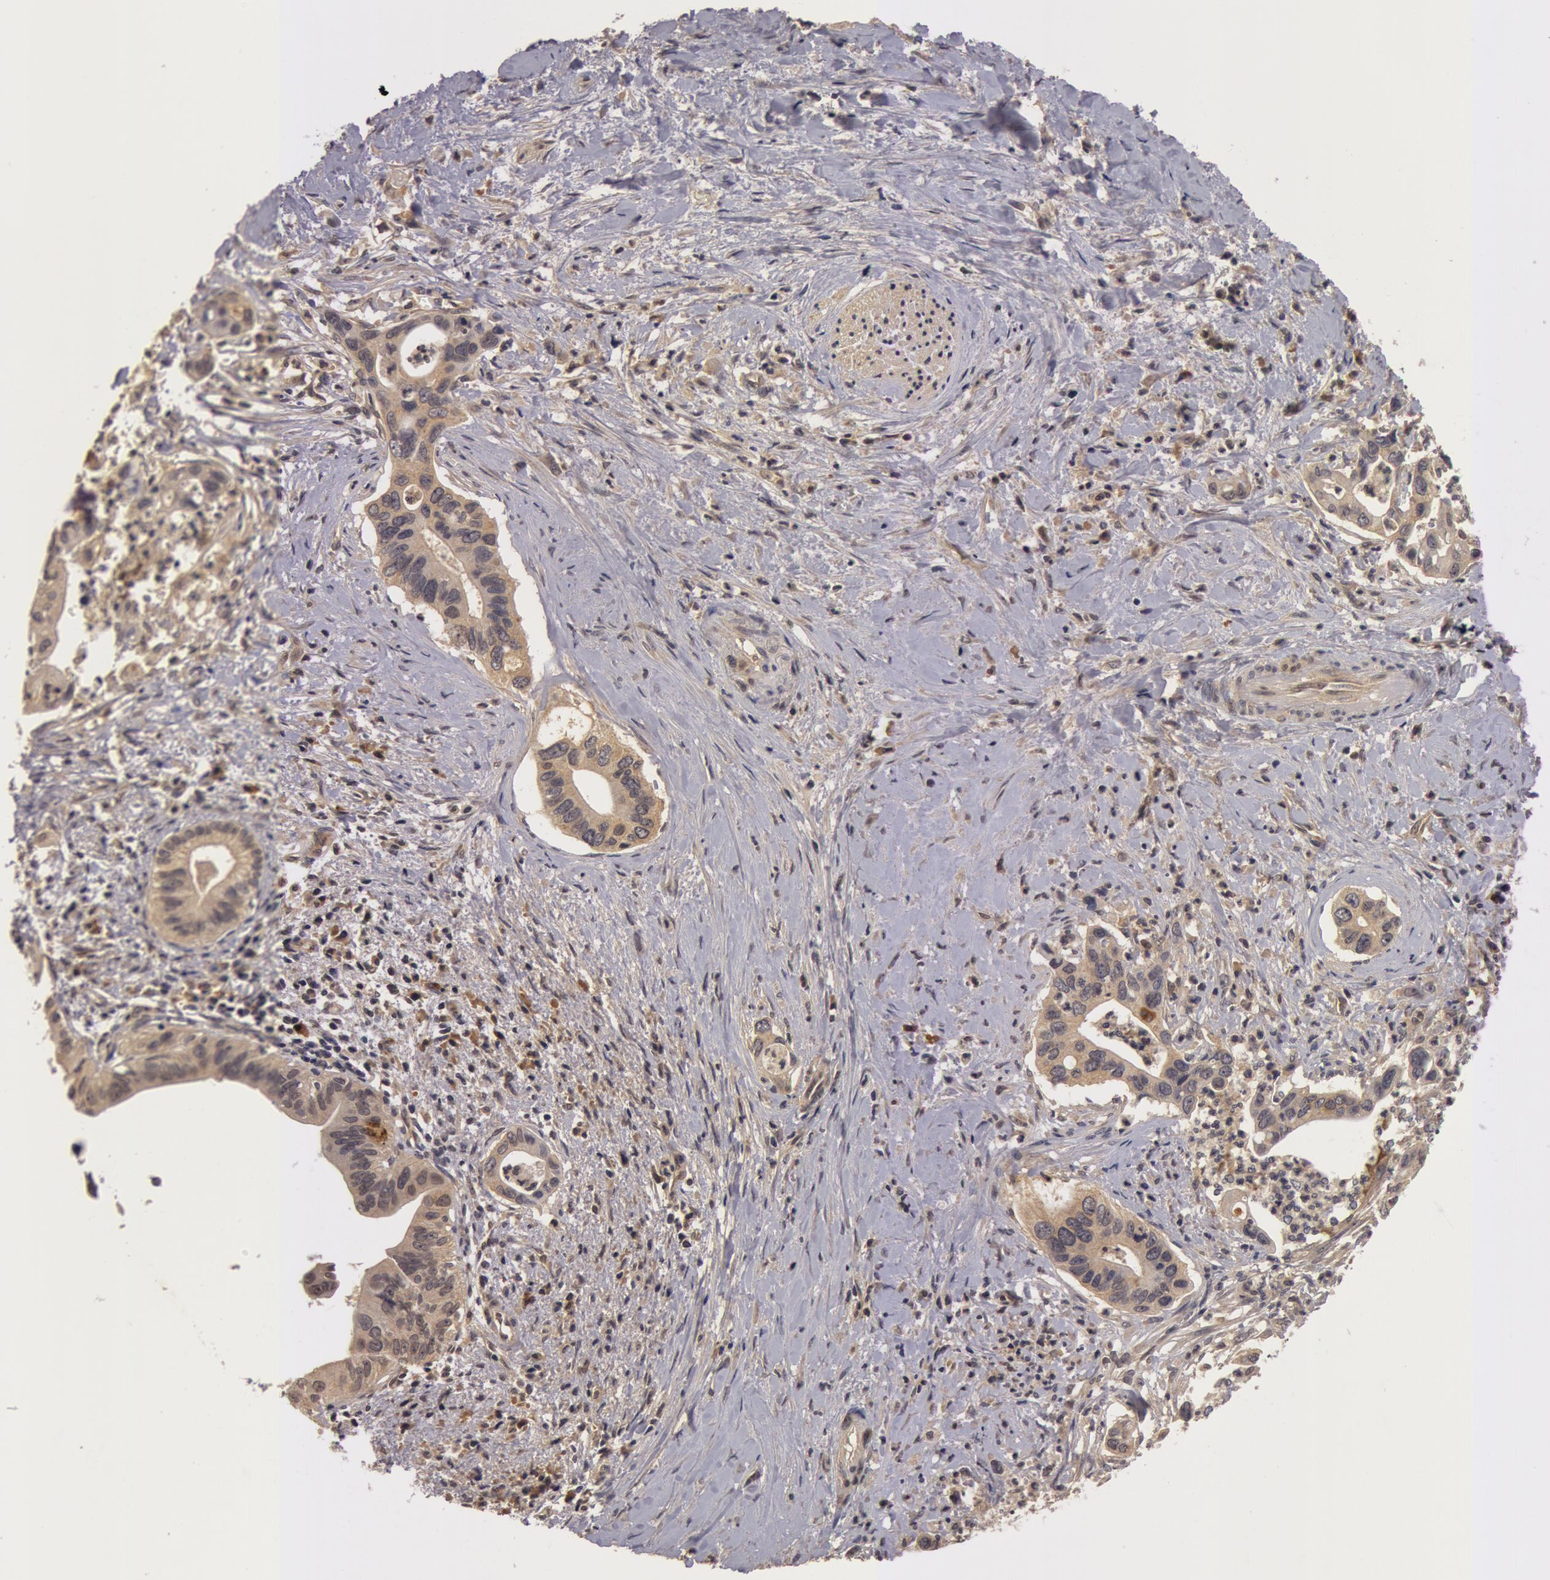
{"staining": {"intensity": "weak", "quantity": ">75%", "location": "cytoplasmic/membranous"}, "tissue": "liver cancer", "cell_type": "Tumor cells", "image_type": "cancer", "snomed": [{"axis": "morphology", "description": "Cholangiocarcinoma"}, {"axis": "topography", "description": "Liver"}], "caption": "Tumor cells exhibit low levels of weak cytoplasmic/membranous positivity in approximately >75% of cells in human liver cancer (cholangiocarcinoma). (Brightfield microscopy of DAB IHC at high magnification).", "gene": "BCHE", "patient": {"sex": "female", "age": 65}}